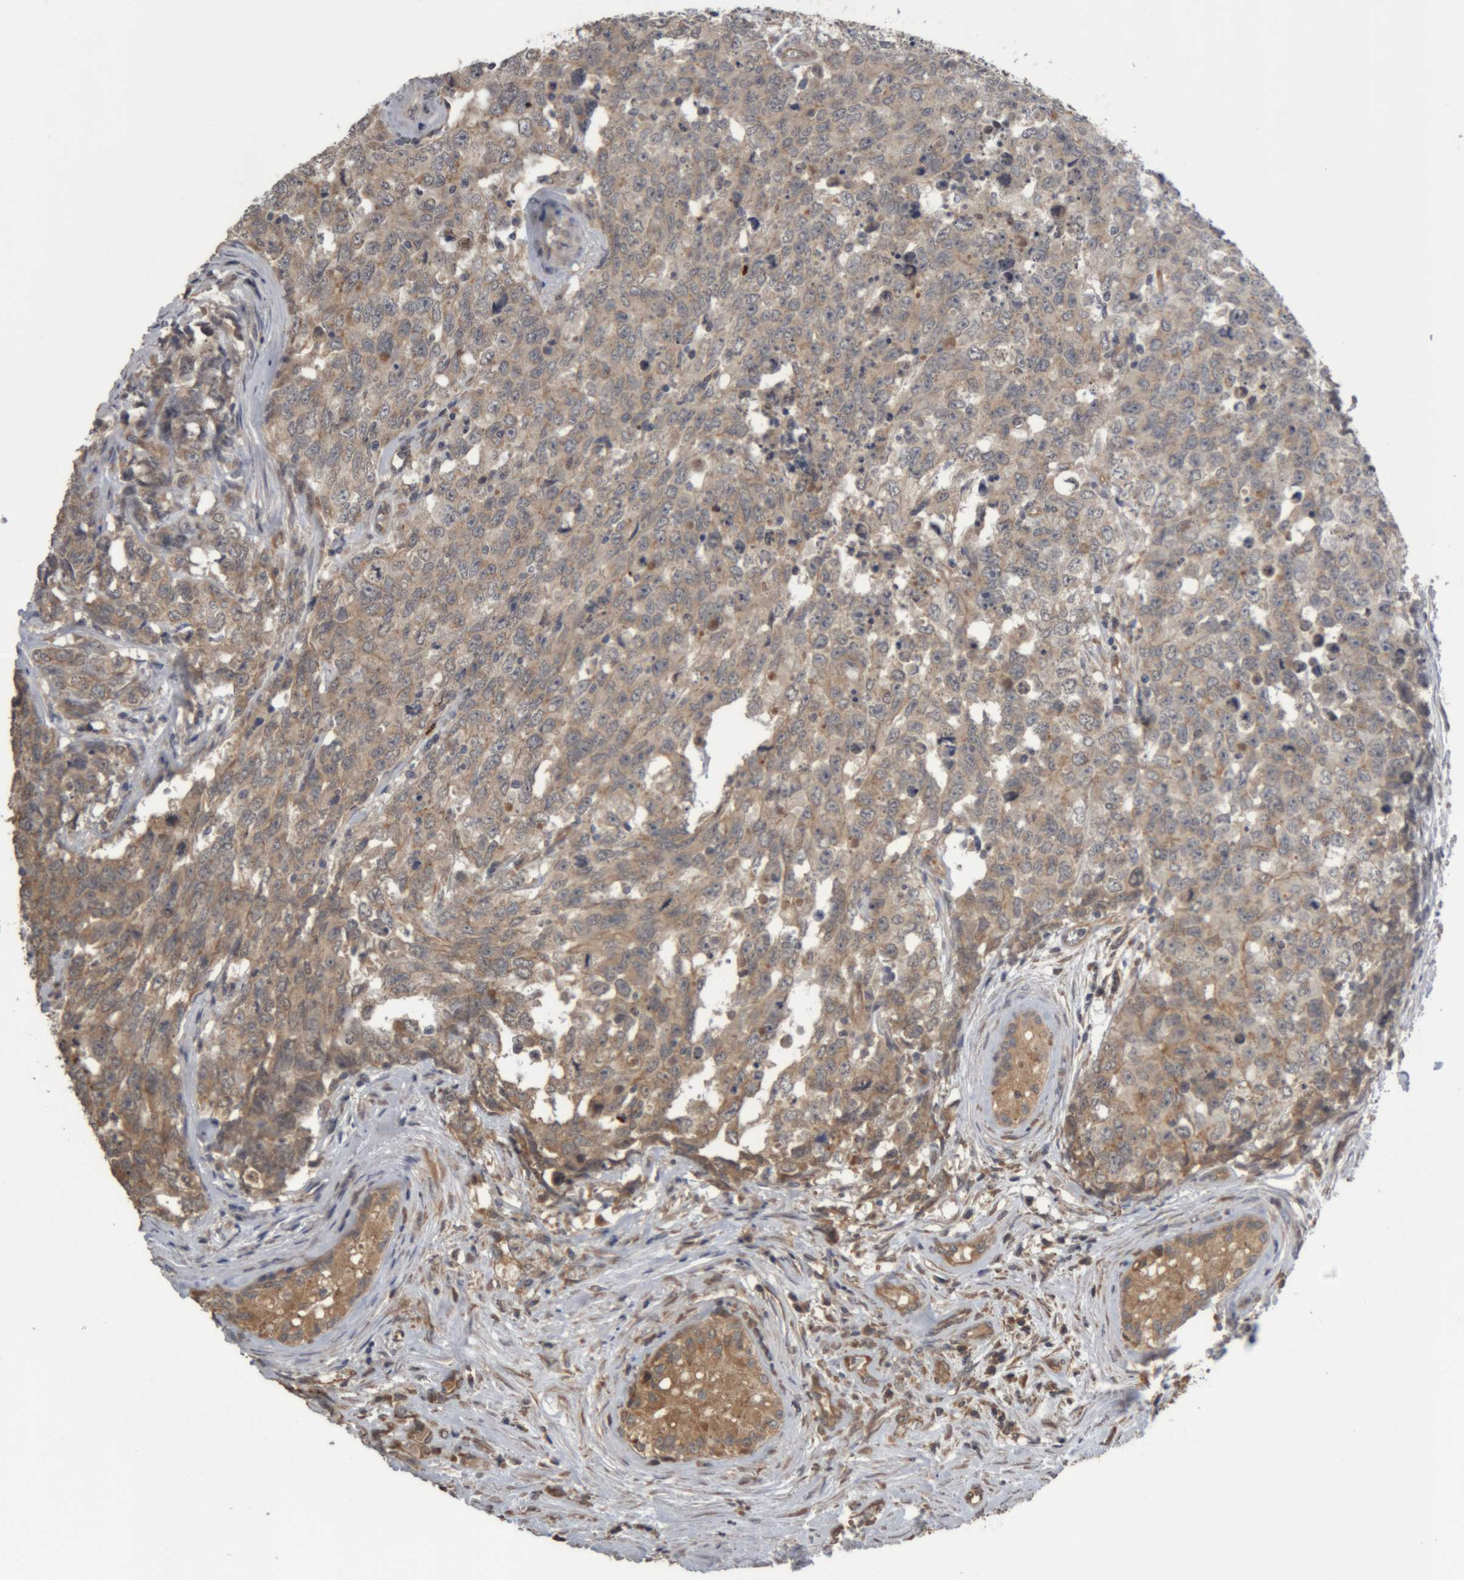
{"staining": {"intensity": "moderate", "quantity": "25%-75%", "location": "cytoplasmic/membranous"}, "tissue": "testis cancer", "cell_type": "Tumor cells", "image_type": "cancer", "snomed": [{"axis": "morphology", "description": "Carcinoma, Embryonal, NOS"}, {"axis": "topography", "description": "Testis"}], "caption": "A brown stain shows moderate cytoplasmic/membranous staining of a protein in testis embryonal carcinoma tumor cells.", "gene": "TMED7", "patient": {"sex": "male", "age": 28}}